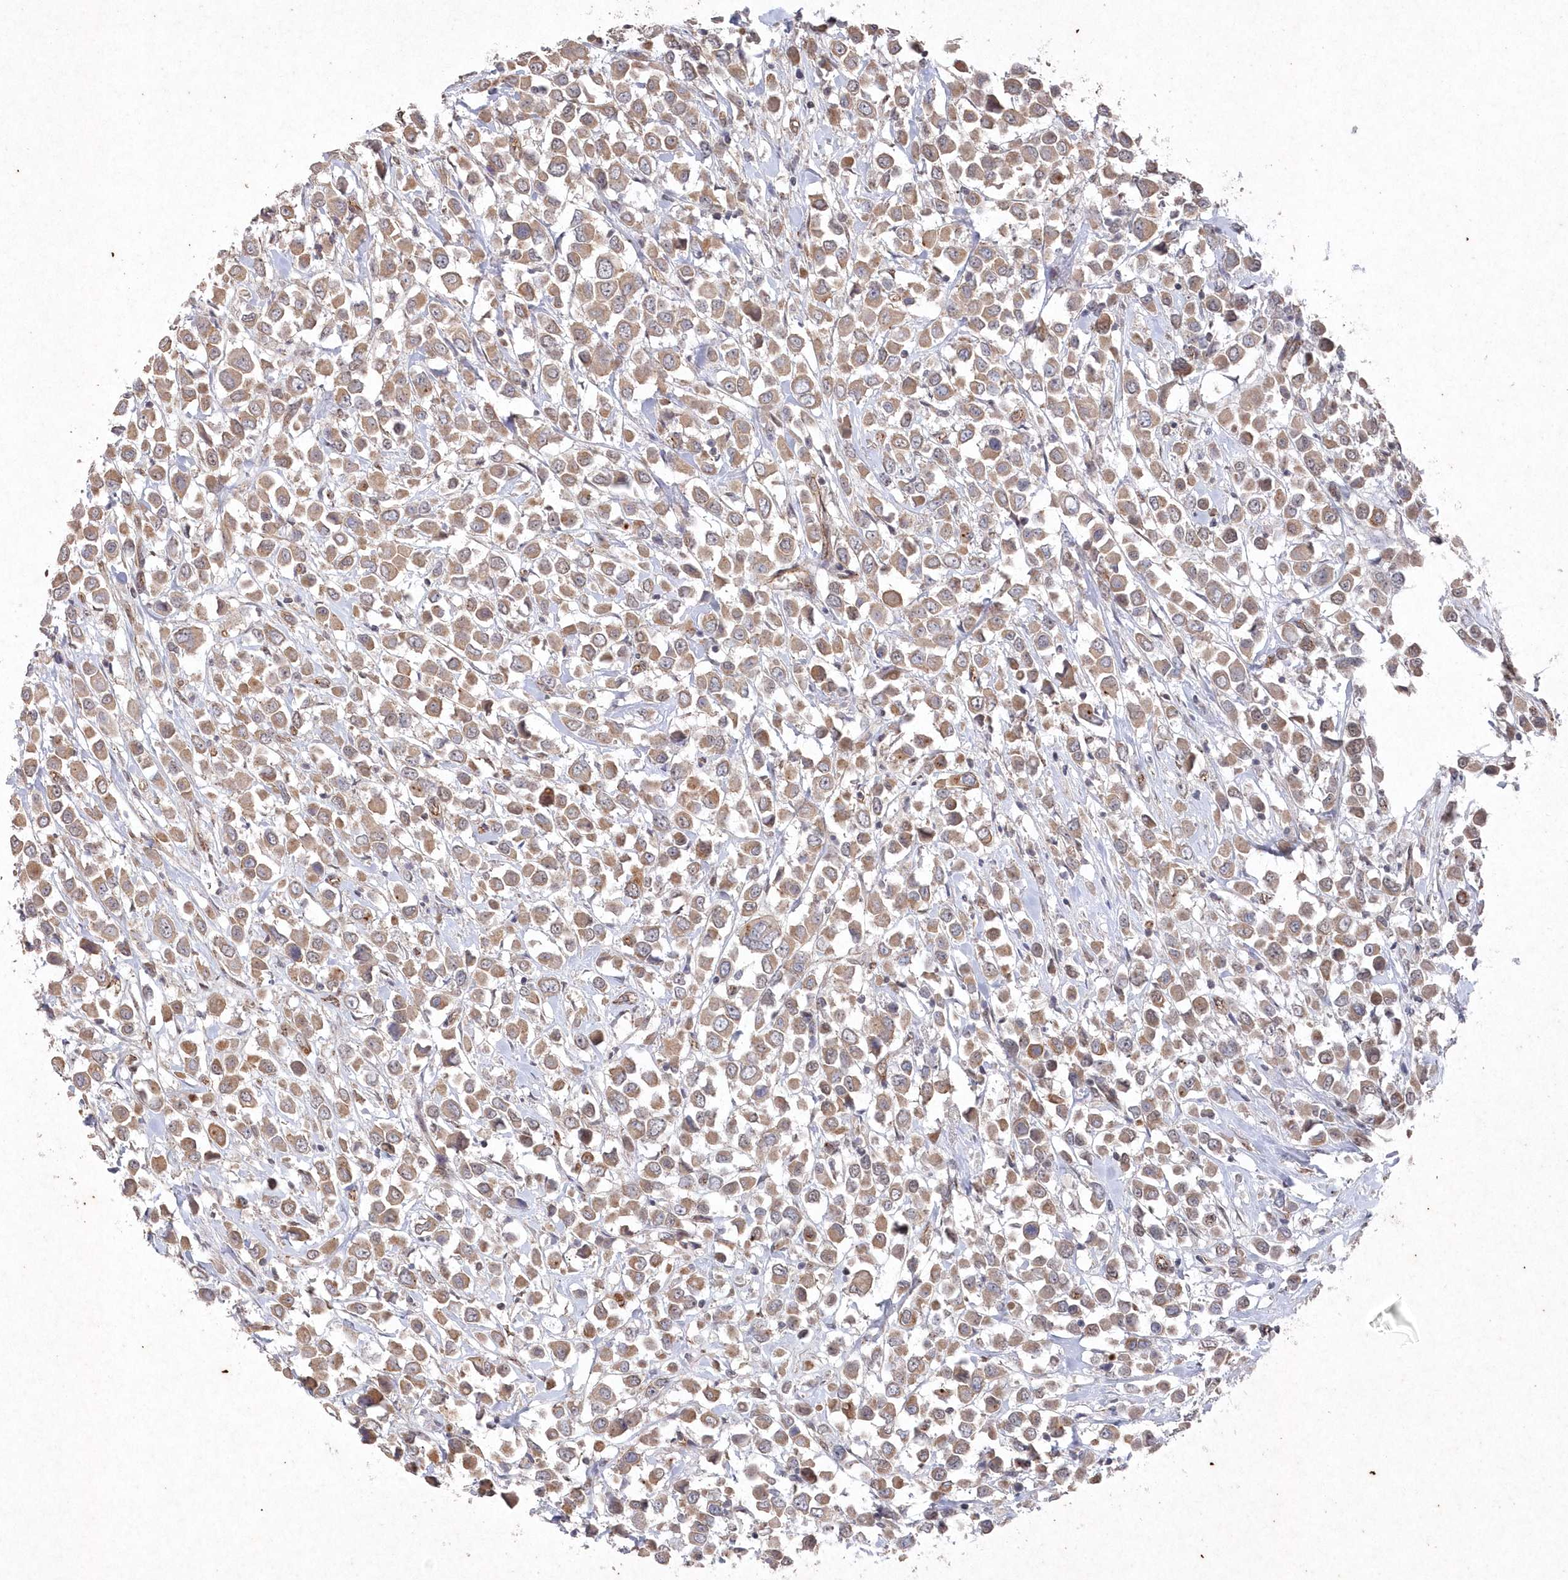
{"staining": {"intensity": "weak", "quantity": ">75%", "location": "cytoplasmic/membranous"}, "tissue": "breast cancer", "cell_type": "Tumor cells", "image_type": "cancer", "snomed": [{"axis": "morphology", "description": "Duct carcinoma"}, {"axis": "topography", "description": "Breast"}], "caption": "An image of intraductal carcinoma (breast) stained for a protein exhibits weak cytoplasmic/membranous brown staining in tumor cells. The staining was performed using DAB (3,3'-diaminobenzidine) to visualize the protein expression in brown, while the nuclei were stained in blue with hematoxylin (Magnification: 20x).", "gene": "VSIG2", "patient": {"sex": "female", "age": 61}}